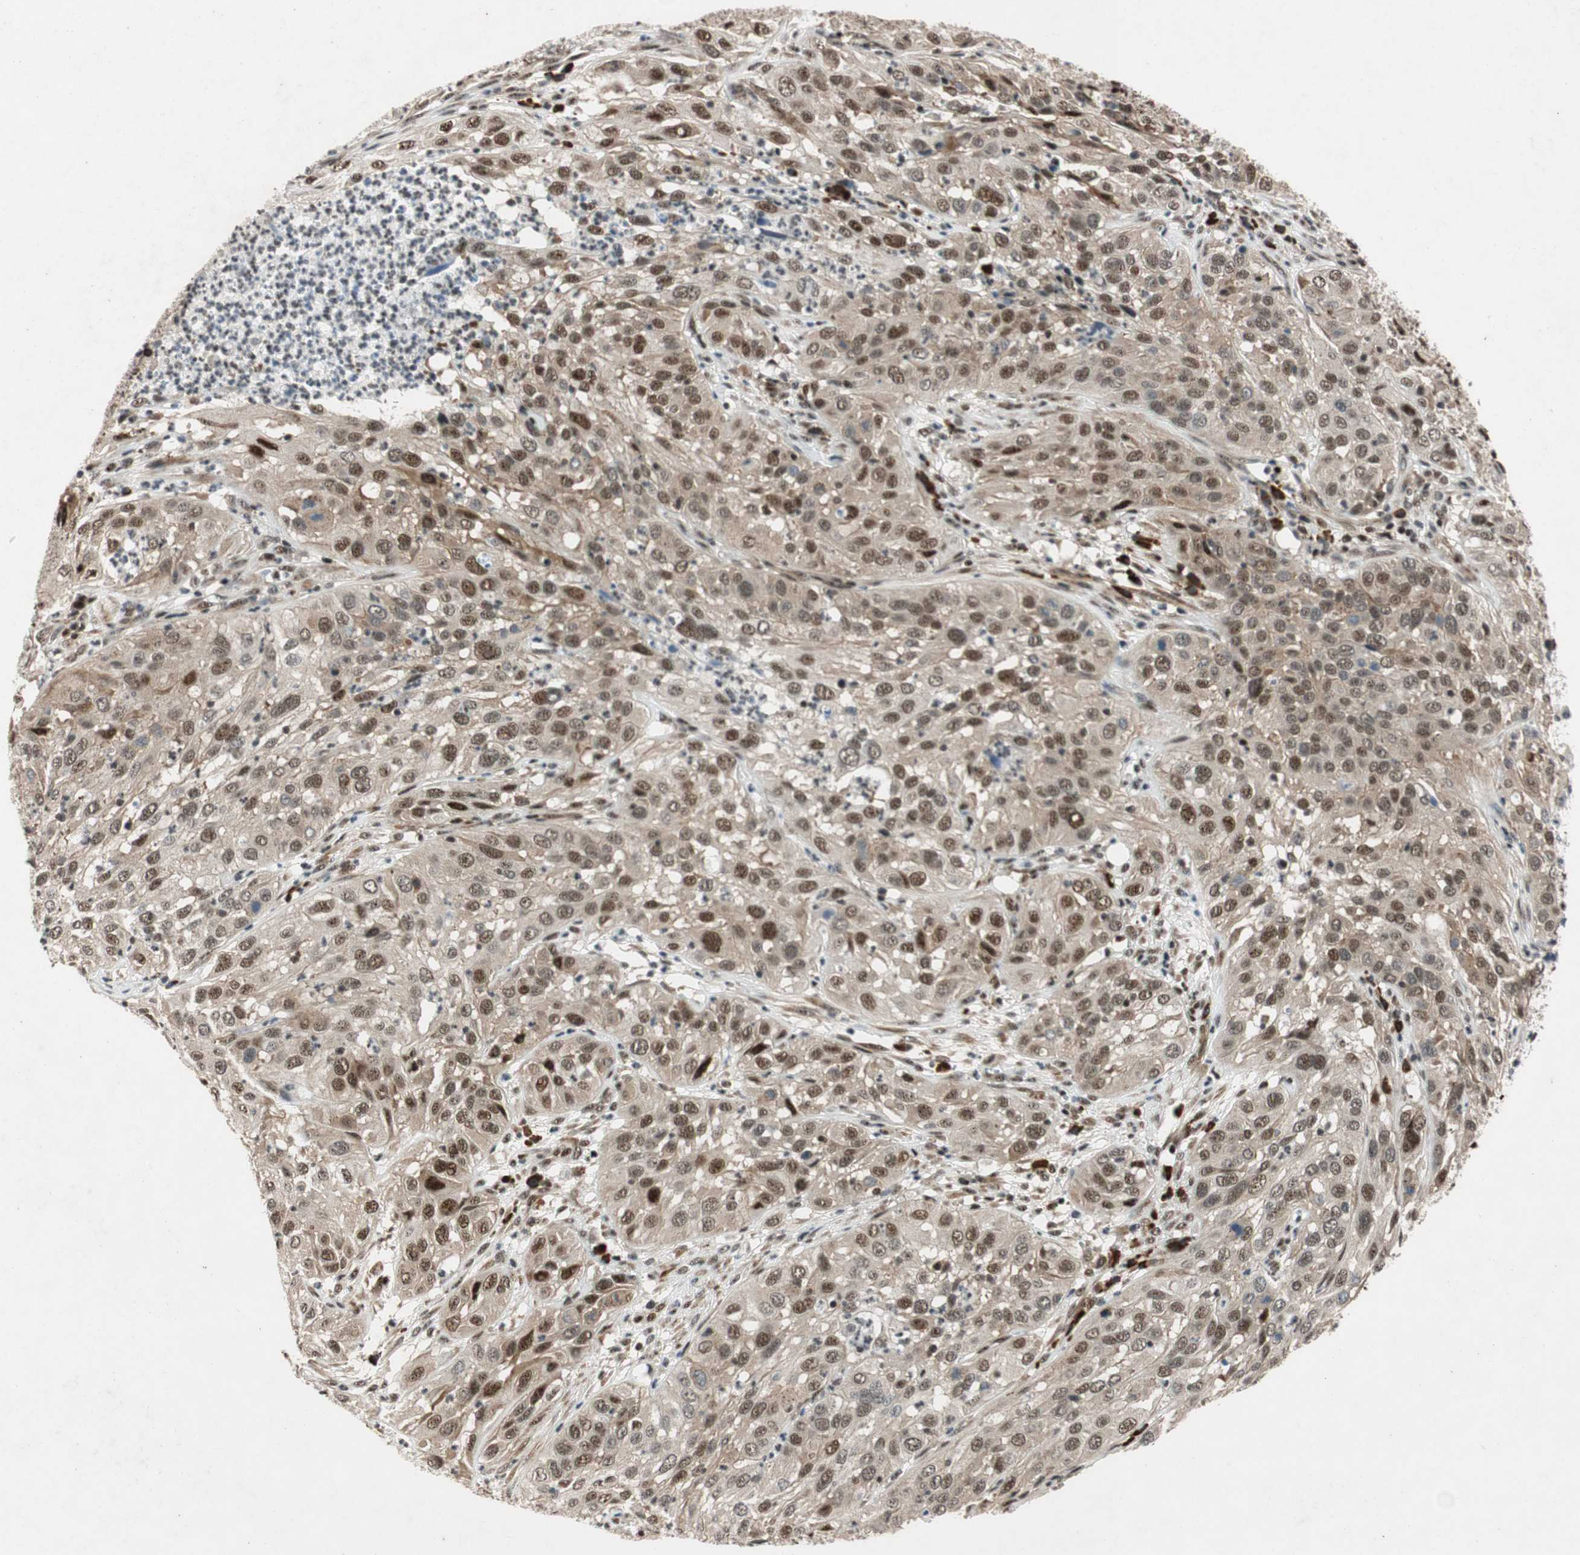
{"staining": {"intensity": "strong", "quantity": ">75%", "location": "nuclear"}, "tissue": "cervical cancer", "cell_type": "Tumor cells", "image_type": "cancer", "snomed": [{"axis": "morphology", "description": "Squamous cell carcinoma, NOS"}, {"axis": "topography", "description": "Cervix"}], "caption": "Protein staining by IHC demonstrates strong nuclear staining in about >75% of tumor cells in squamous cell carcinoma (cervical). The protein of interest is shown in brown color, while the nuclei are stained blue.", "gene": "NCBP3", "patient": {"sex": "female", "age": 32}}